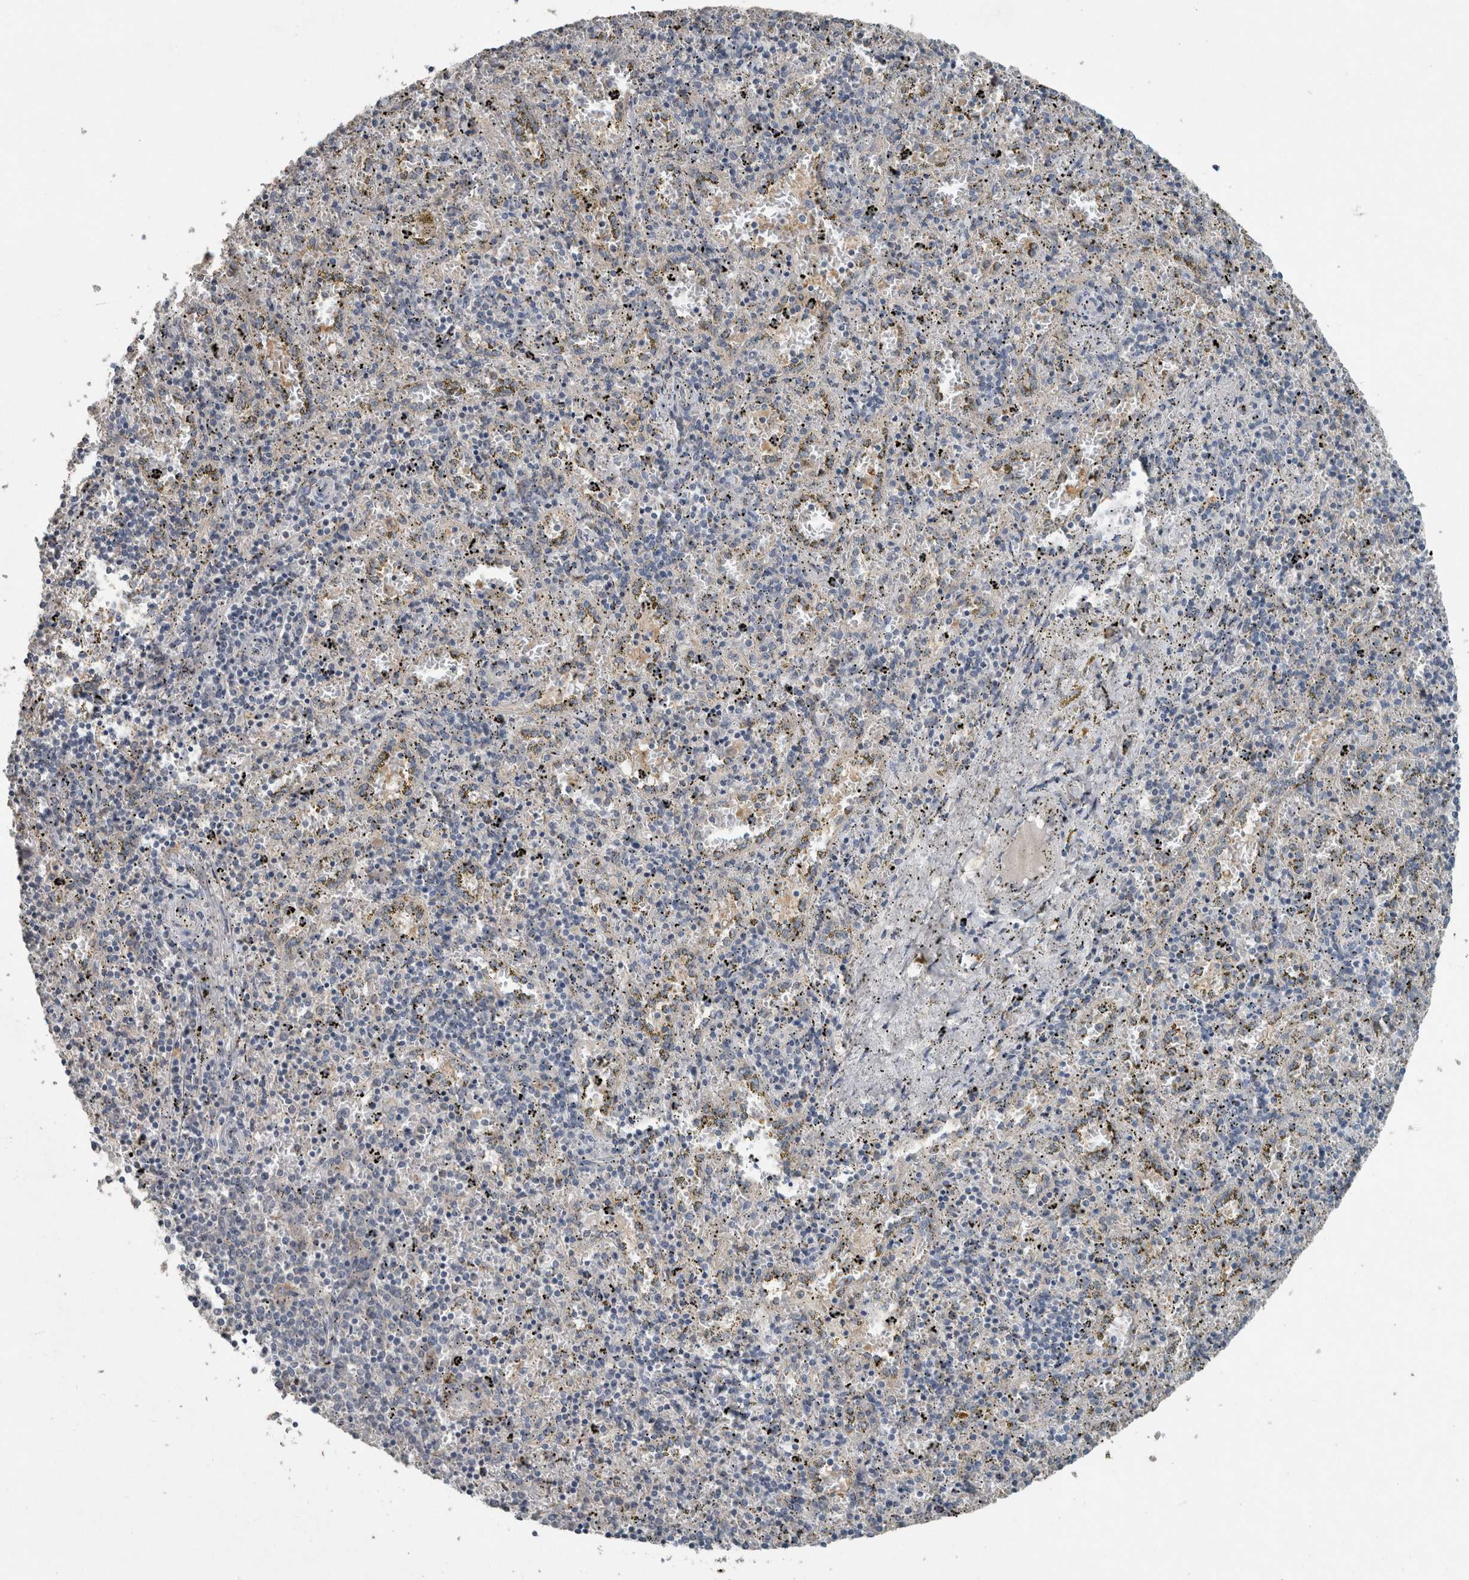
{"staining": {"intensity": "negative", "quantity": "none", "location": "none"}, "tissue": "spleen", "cell_type": "Cells in red pulp", "image_type": "normal", "snomed": [{"axis": "morphology", "description": "Normal tissue, NOS"}, {"axis": "topography", "description": "Spleen"}], "caption": "The photomicrograph reveals no significant expression in cells in red pulp of spleen.", "gene": "KNTC1", "patient": {"sex": "male", "age": 11}}